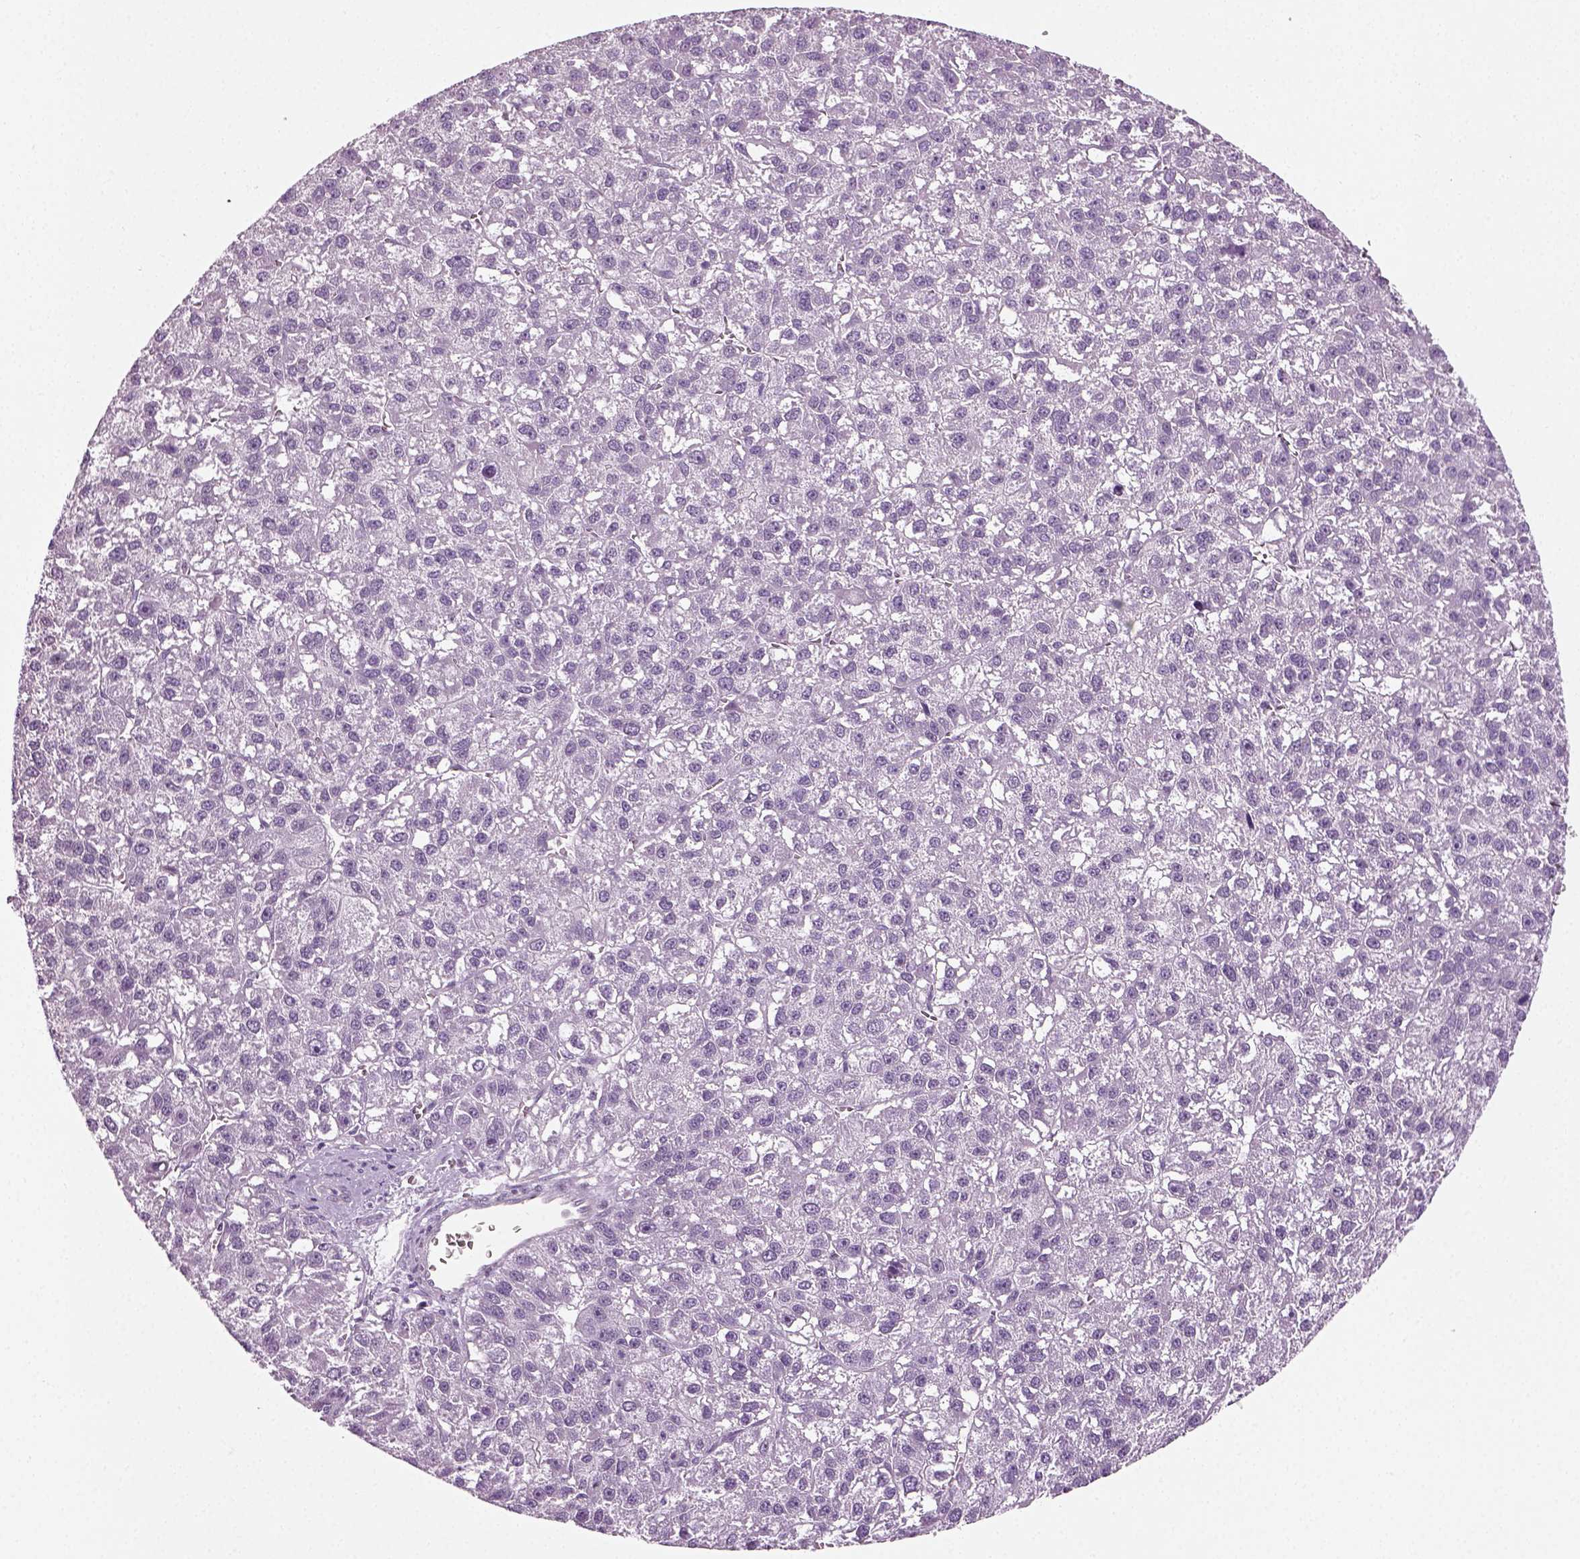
{"staining": {"intensity": "negative", "quantity": "none", "location": "none"}, "tissue": "liver cancer", "cell_type": "Tumor cells", "image_type": "cancer", "snomed": [{"axis": "morphology", "description": "Carcinoma, Hepatocellular, NOS"}, {"axis": "topography", "description": "Liver"}], "caption": "Immunohistochemistry photomicrograph of neoplastic tissue: liver cancer (hepatocellular carcinoma) stained with DAB (3,3'-diaminobenzidine) demonstrates no significant protein staining in tumor cells.", "gene": "SPATA31E1", "patient": {"sex": "female", "age": 70}}